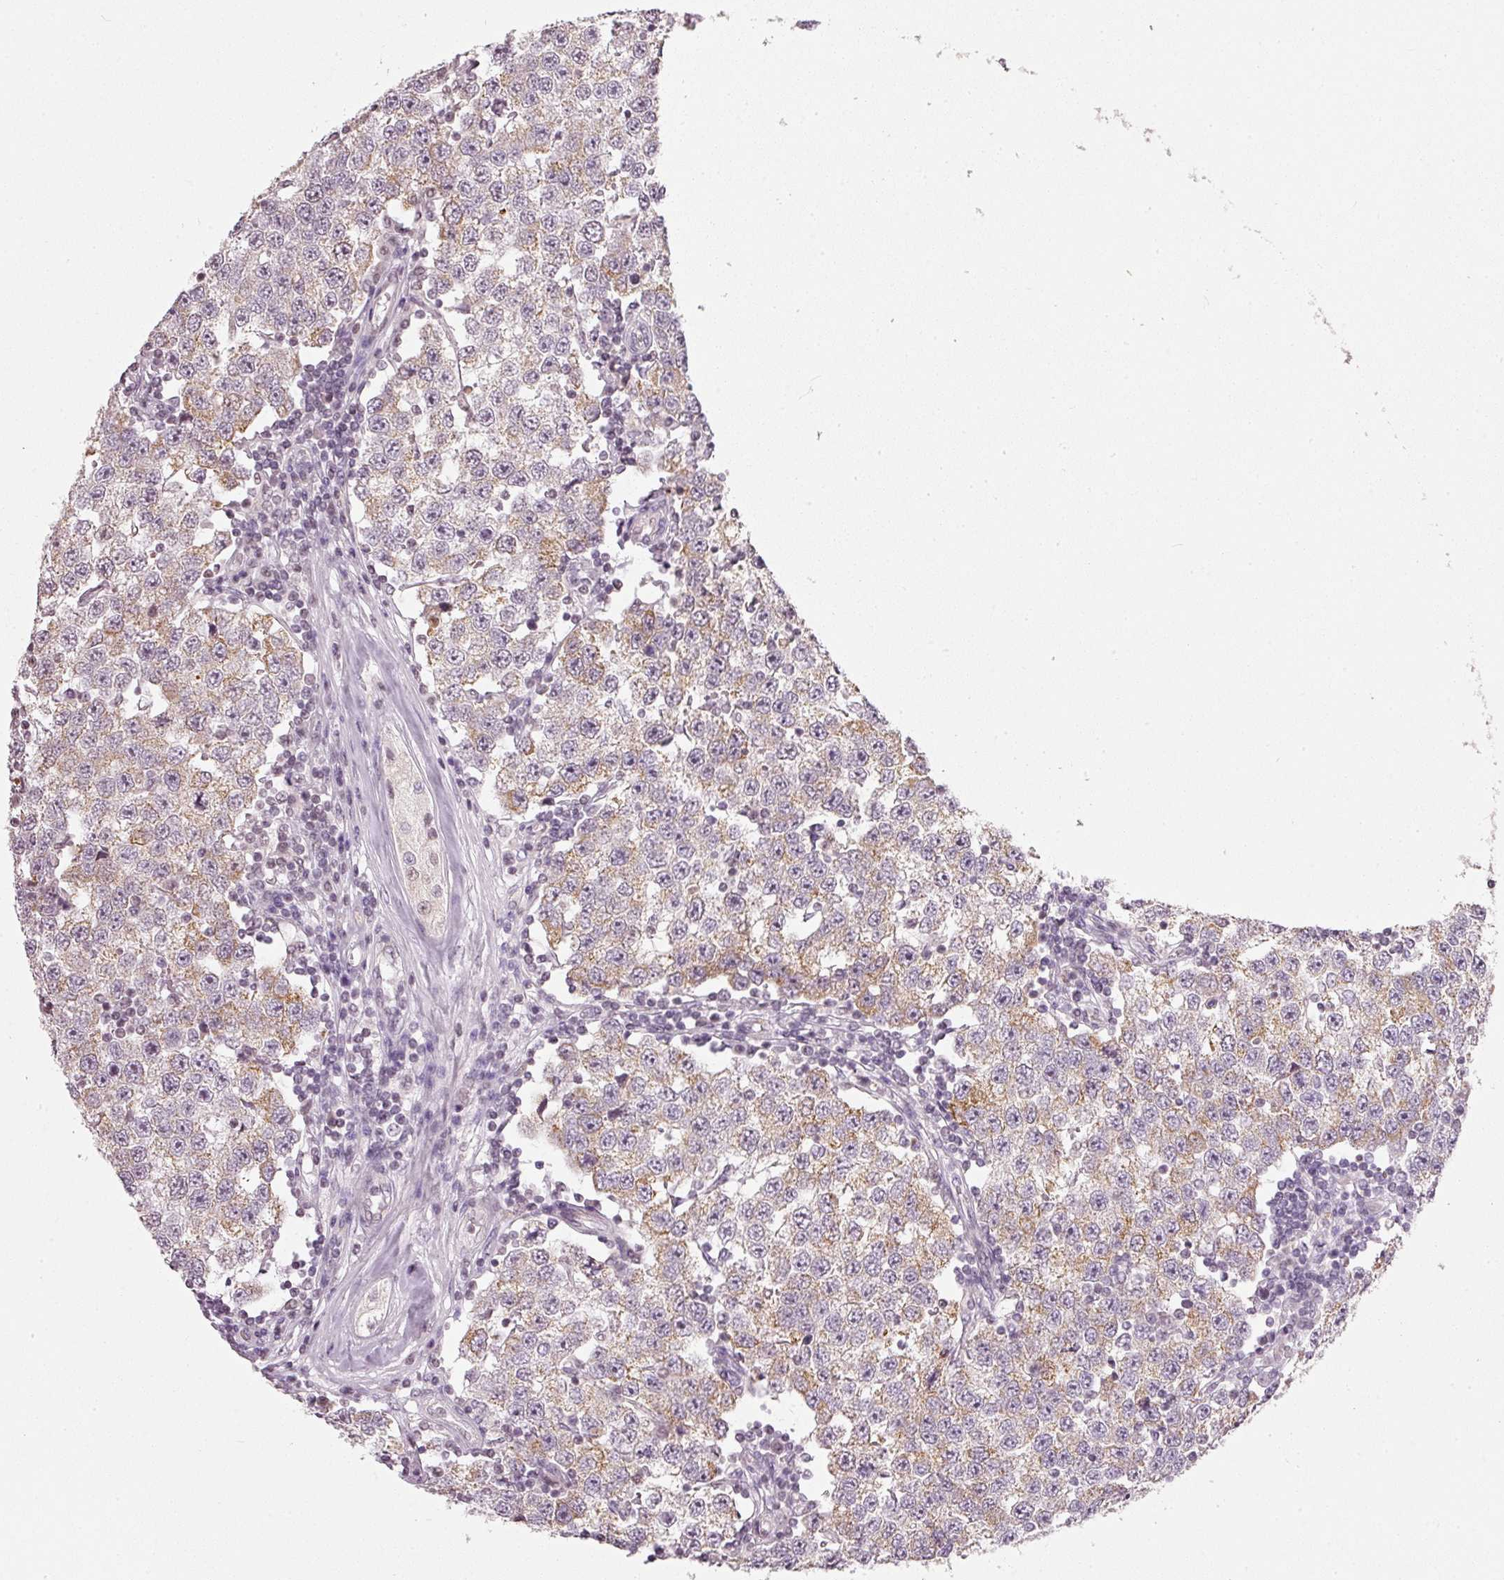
{"staining": {"intensity": "moderate", "quantity": "25%-75%", "location": "cytoplasmic/membranous"}, "tissue": "testis cancer", "cell_type": "Tumor cells", "image_type": "cancer", "snomed": [{"axis": "morphology", "description": "Seminoma, NOS"}, {"axis": "topography", "description": "Testis"}], "caption": "Moderate cytoplasmic/membranous expression for a protein is appreciated in about 25%-75% of tumor cells of testis cancer using immunohistochemistry.", "gene": "NRDE2", "patient": {"sex": "male", "age": 34}}